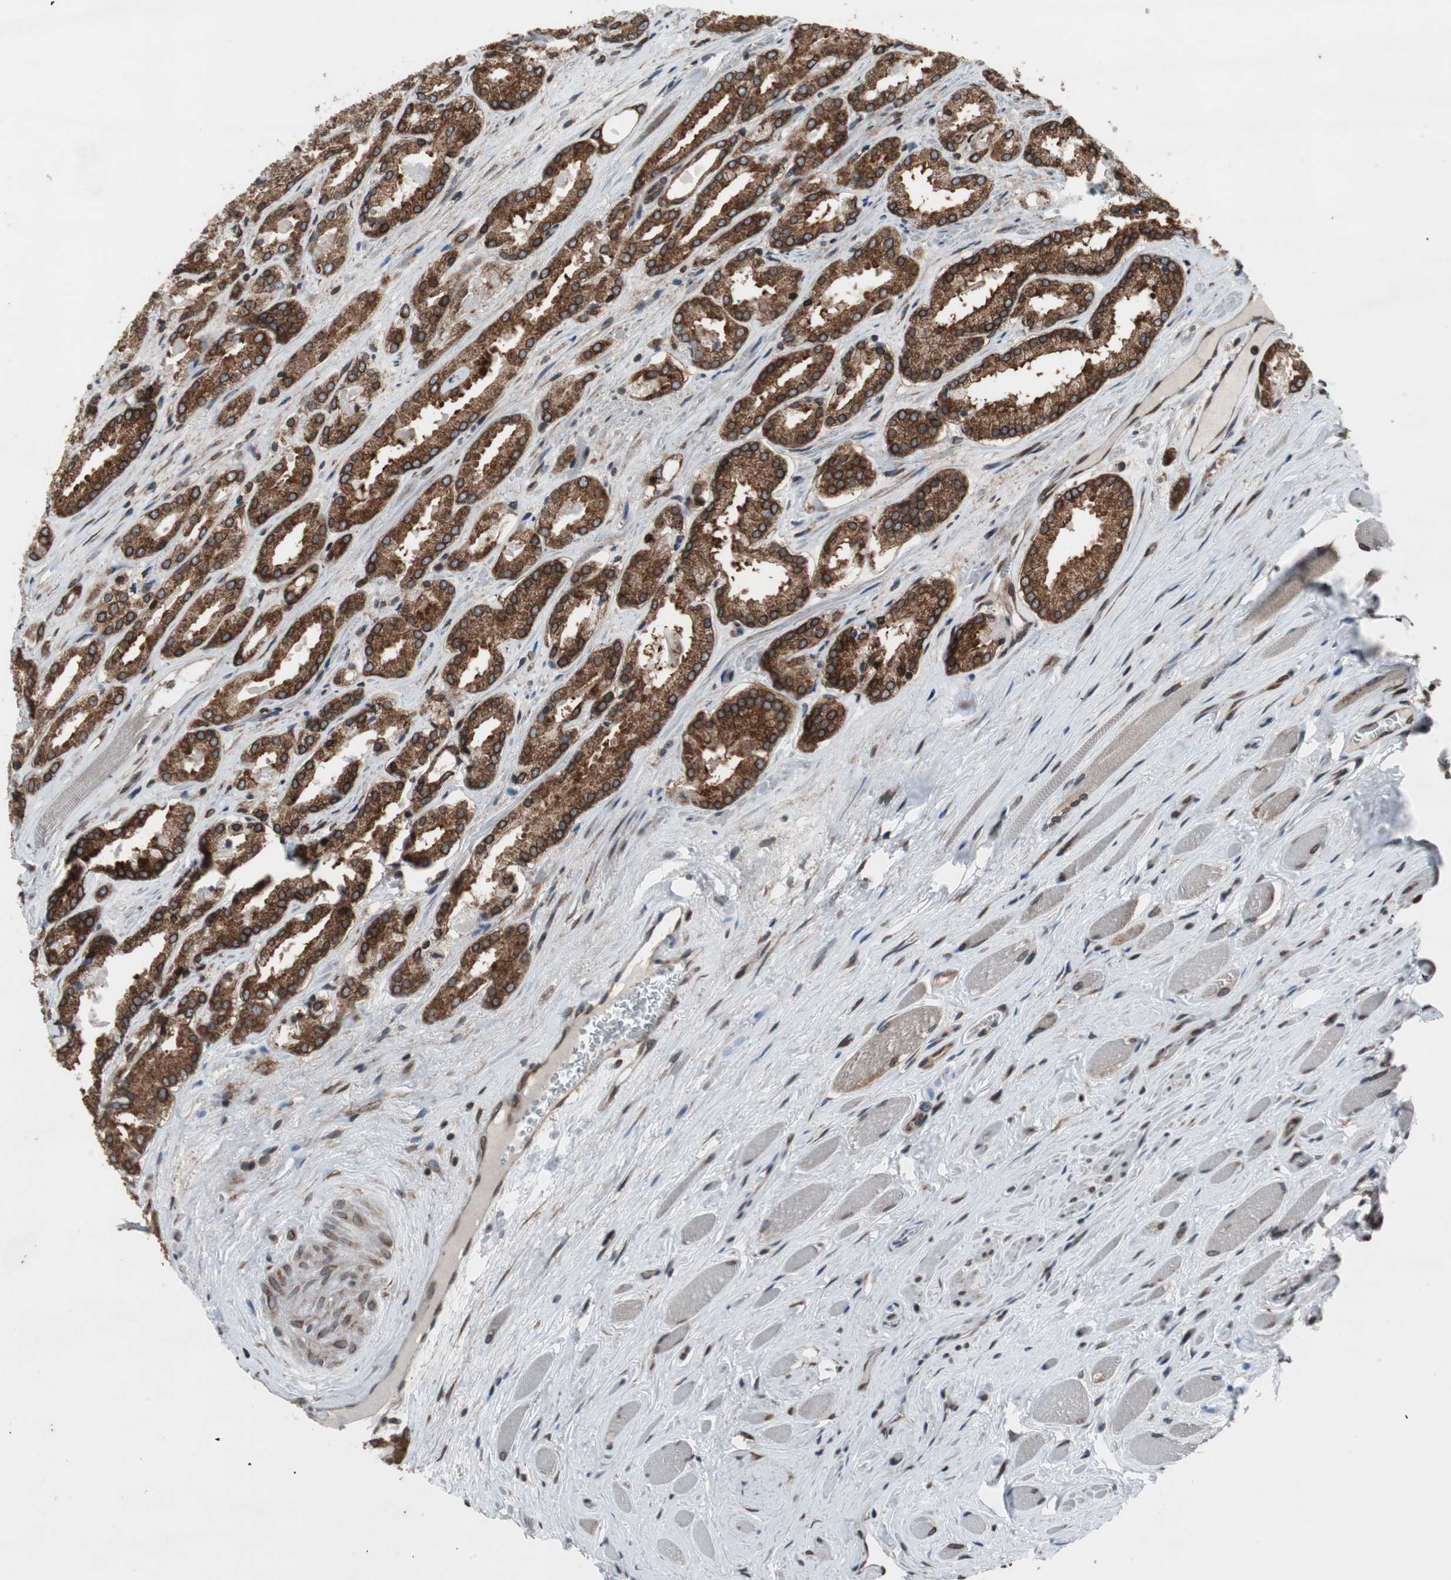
{"staining": {"intensity": "strong", "quantity": ">75%", "location": "cytoplasmic/membranous,nuclear"}, "tissue": "prostate cancer", "cell_type": "Tumor cells", "image_type": "cancer", "snomed": [{"axis": "morphology", "description": "Adenocarcinoma, Low grade"}, {"axis": "topography", "description": "Prostate"}], "caption": "A photomicrograph of prostate low-grade adenocarcinoma stained for a protein displays strong cytoplasmic/membranous and nuclear brown staining in tumor cells.", "gene": "NUP62", "patient": {"sex": "male", "age": 59}}